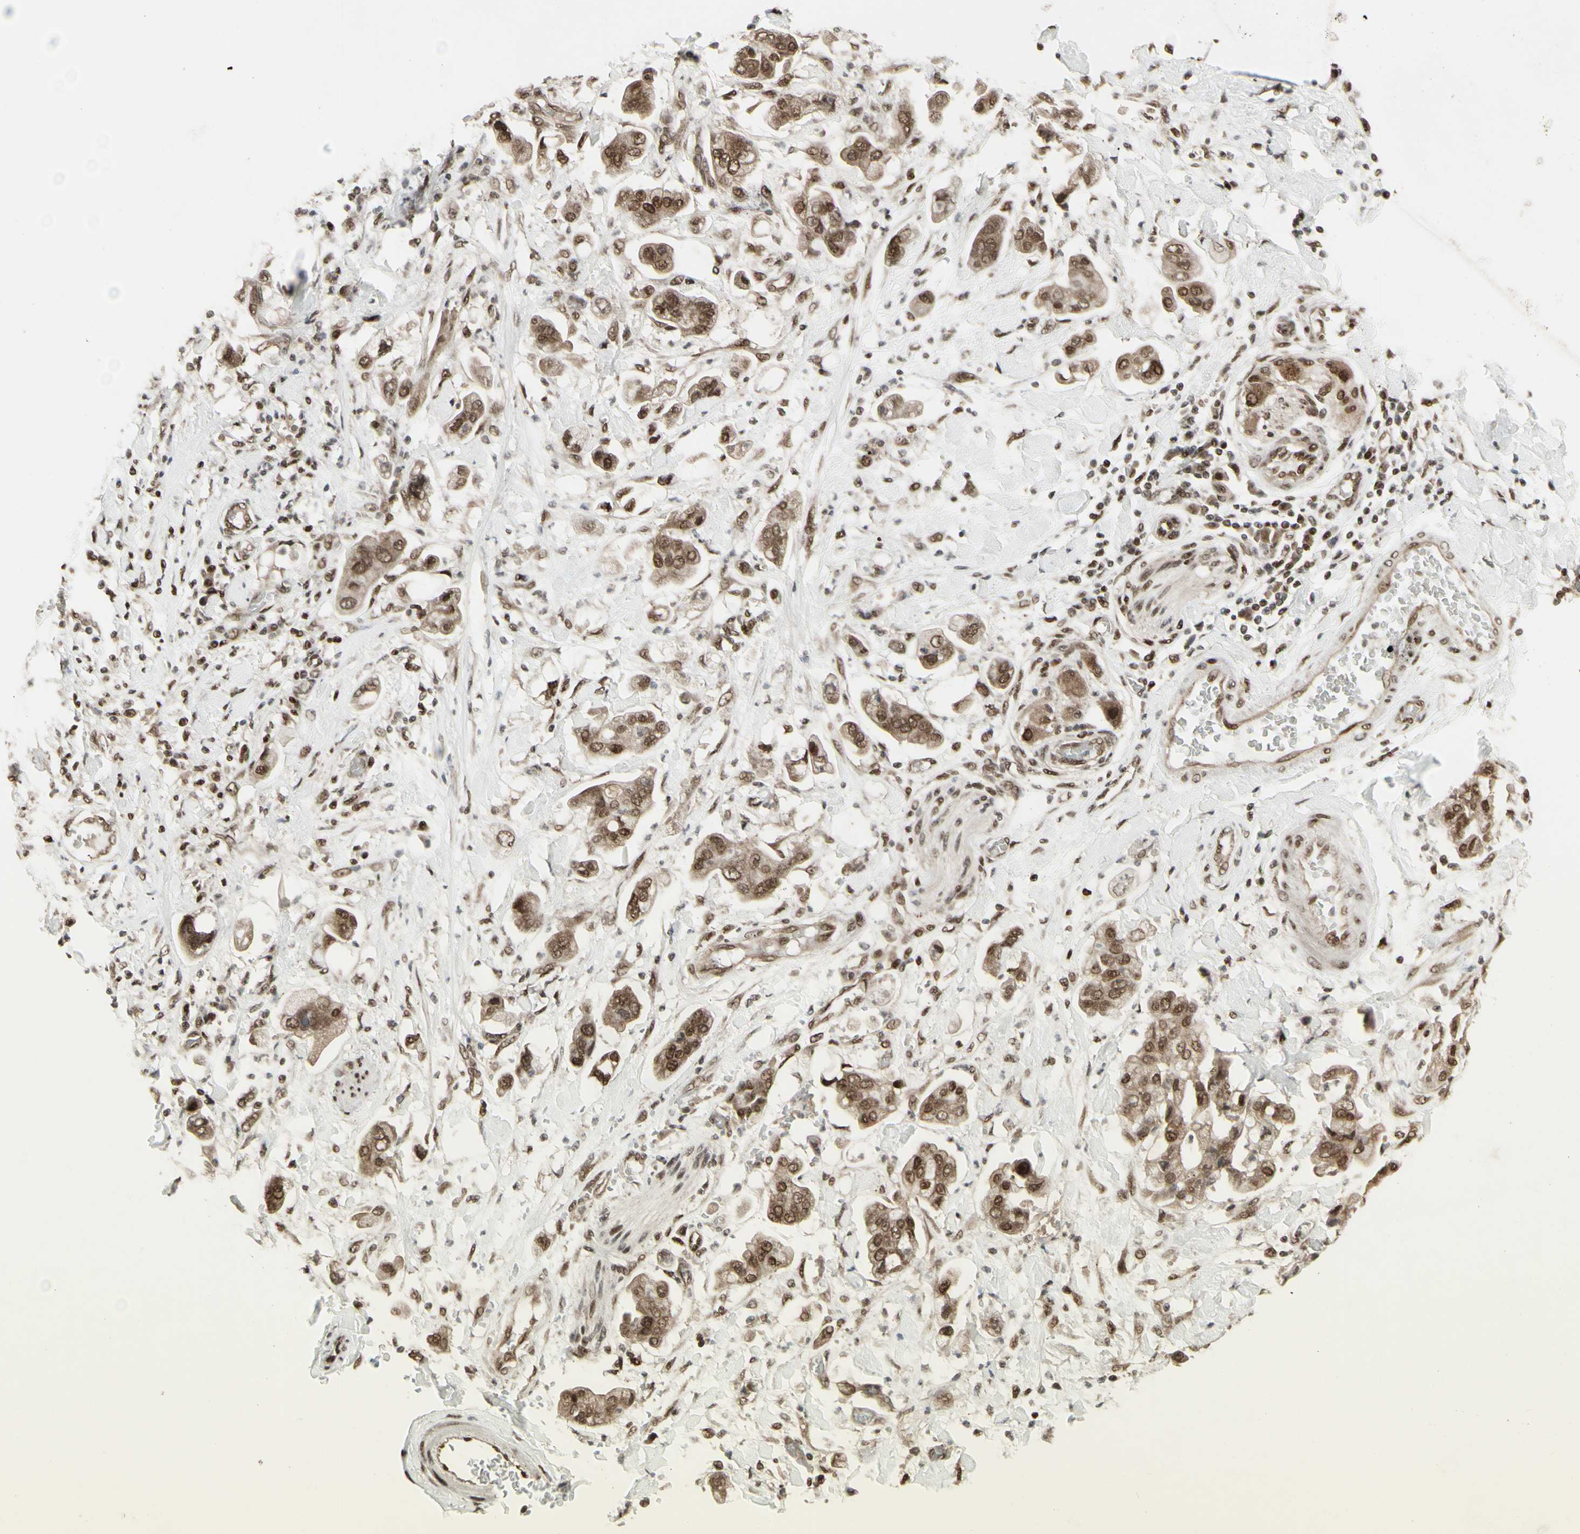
{"staining": {"intensity": "moderate", "quantity": ">75%", "location": "cytoplasmic/membranous,nuclear"}, "tissue": "stomach cancer", "cell_type": "Tumor cells", "image_type": "cancer", "snomed": [{"axis": "morphology", "description": "Adenocarcinoma, NOS"}, {"axis": "topography", "description": "Stomach"}], "caption": "A brown stain highlights moderate cytoplasmic/membranous and nuclear expression of a protein in human stomach adenocarcinoma tumor cells.", "gene": "CBX1", "patient": {"sex": "male", "age": 62}}